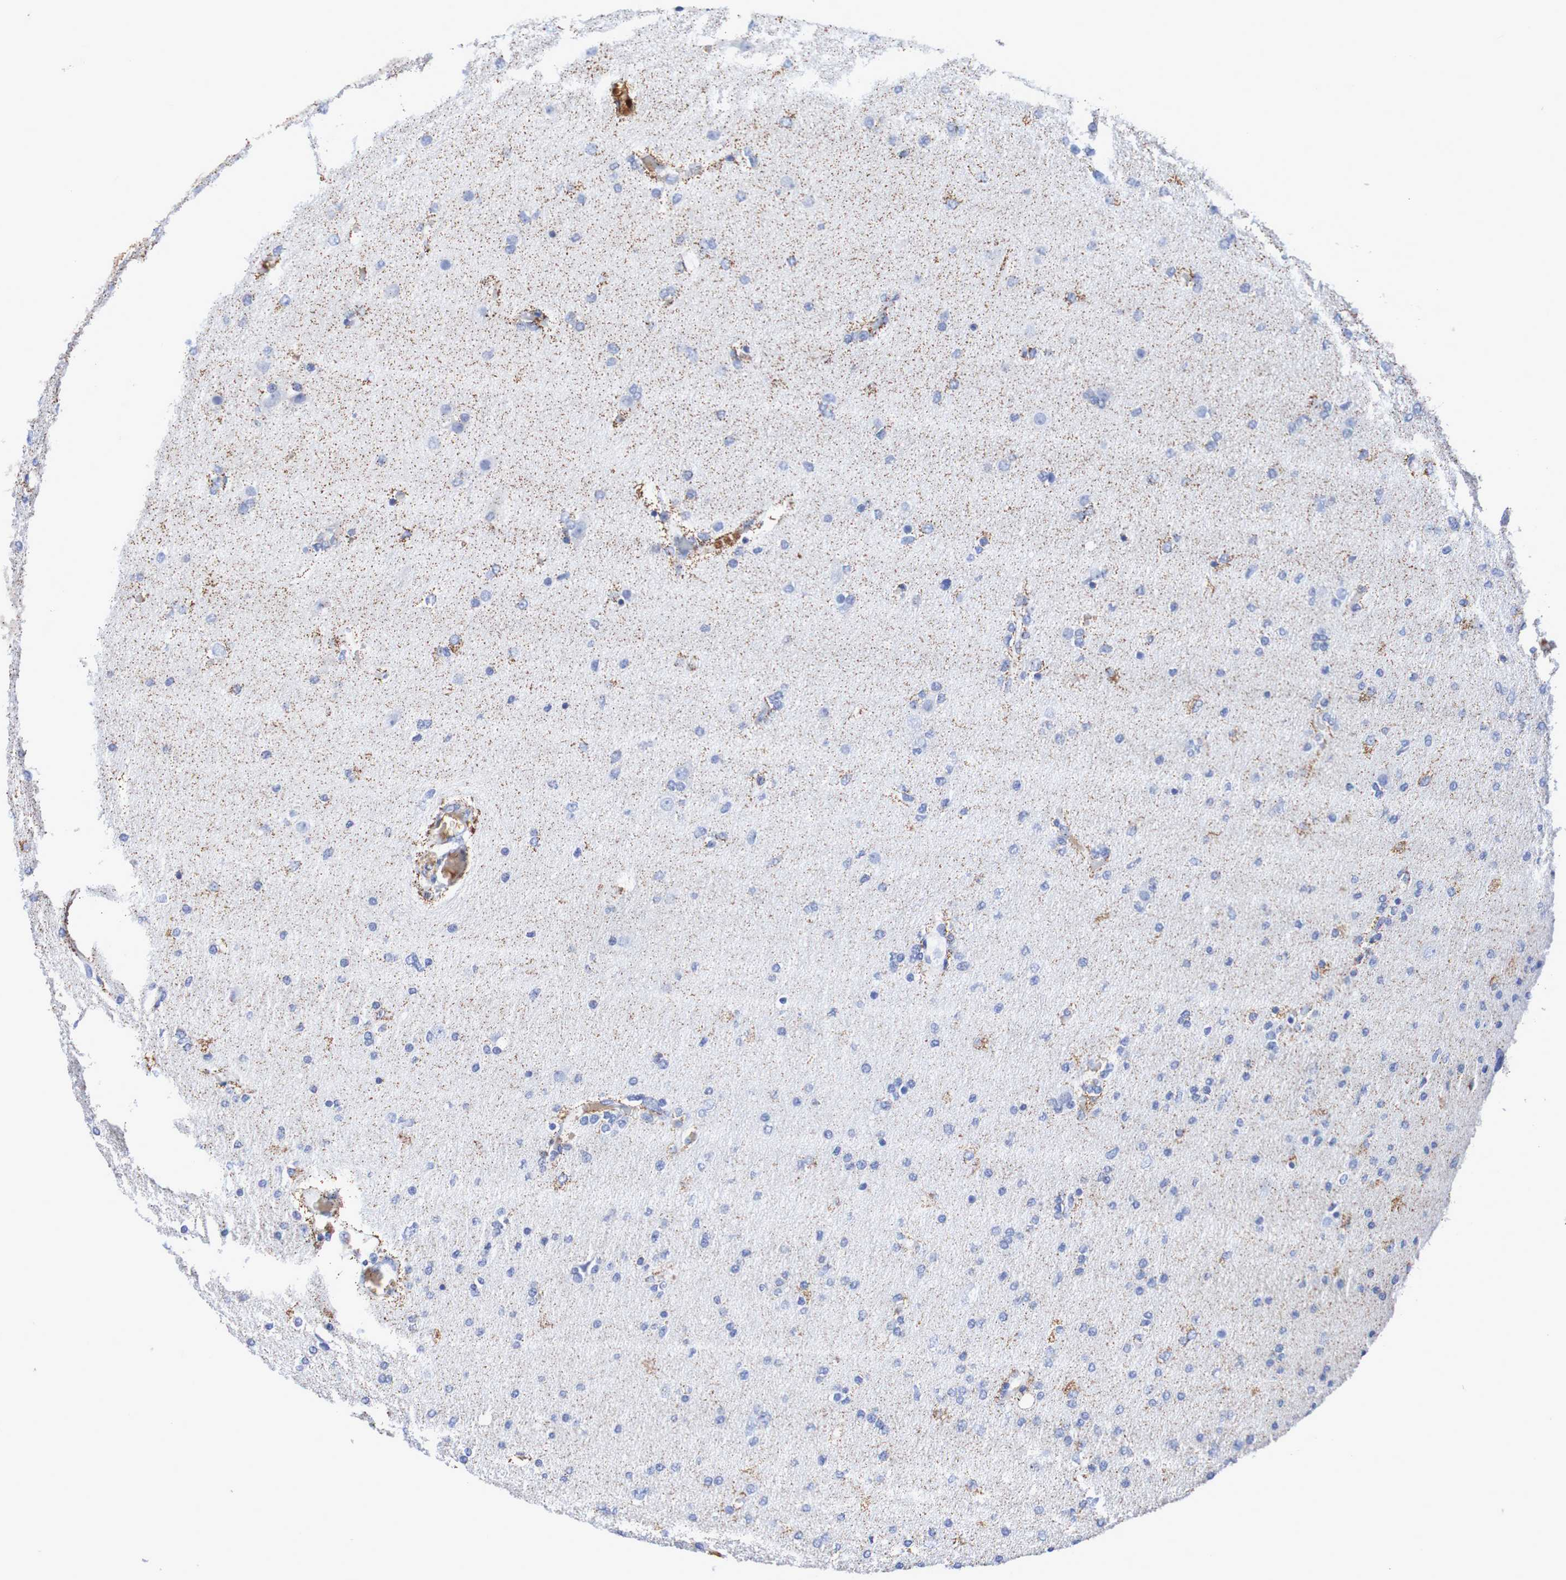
{"staining": {"intensity": "moderate", "quantity": "<25%", "location": "cytoplasmic/membranous"}, "tissue": "glioma", "cell_type": "Tumor cells", "image_type": "cancer", "snomed": [{"axis": "morphology", "description": "Glioma, malignant, High grade"}, {"axis": "topography", "description": "Cerebral cortex"}], "caption": "Immunohistochemistry (IHC) image of high-grade glioma (malignant) stained for a protein (brown), which demonstrates low levels of moderate cytoplasmic/membranous expression in about <25% of tumor cells.", "gene": "WNT4", "patient": {"sex": "female", "age": 36}}